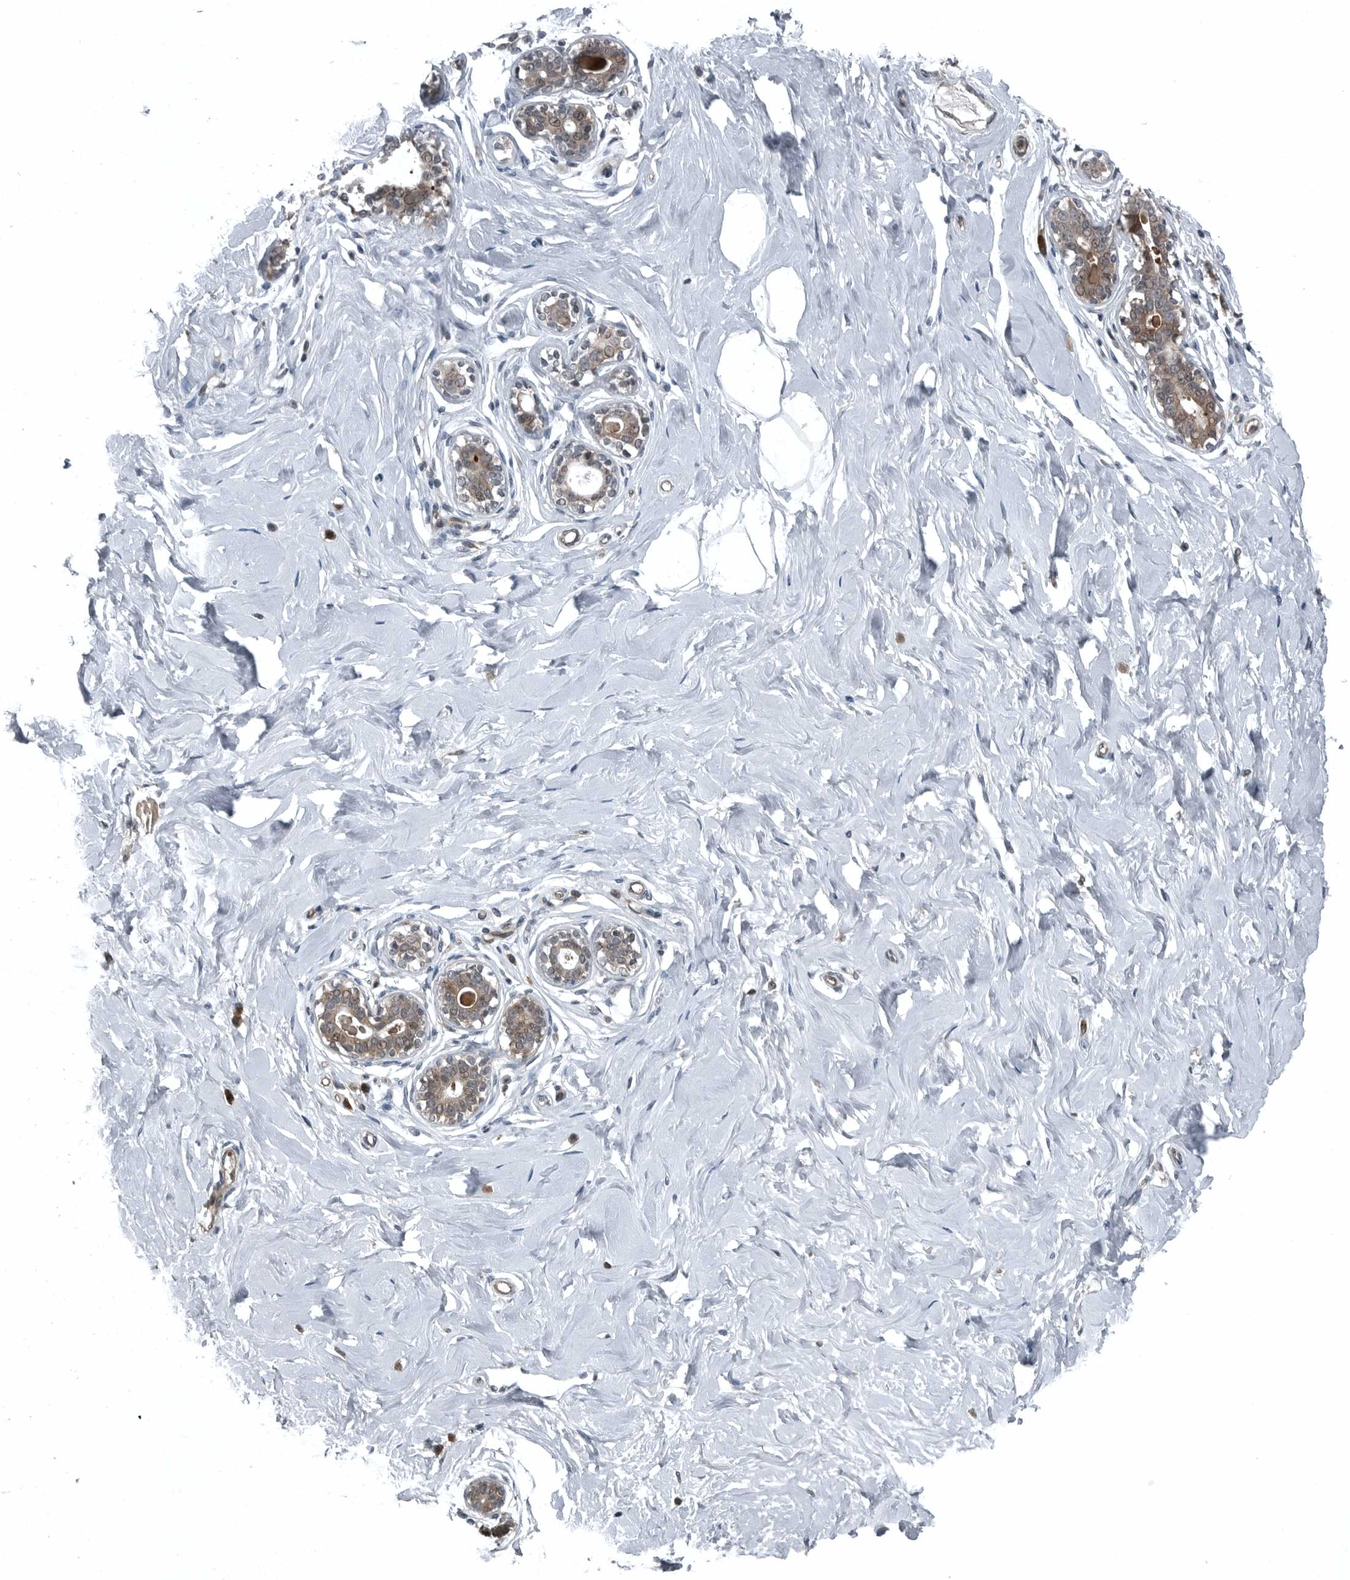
{"staining": {"intensity": "negative", "quantity": "none", "location": "none"}, "tissue": "breast", "cell_type": "Adipocytes", "image_type": "normal", "snomed": [{"axis": "morphology", "description": "Normal tissue, NOS"}, {"axis": "morphology", "description": "Adenoma, NOS"}, {"axis": "topography", "description": "Breast"}], "caption": "Adipocytes show no significant expression in benign breast.", "gene": "GAK", "patient": {"sex": "female", "age": 23}}